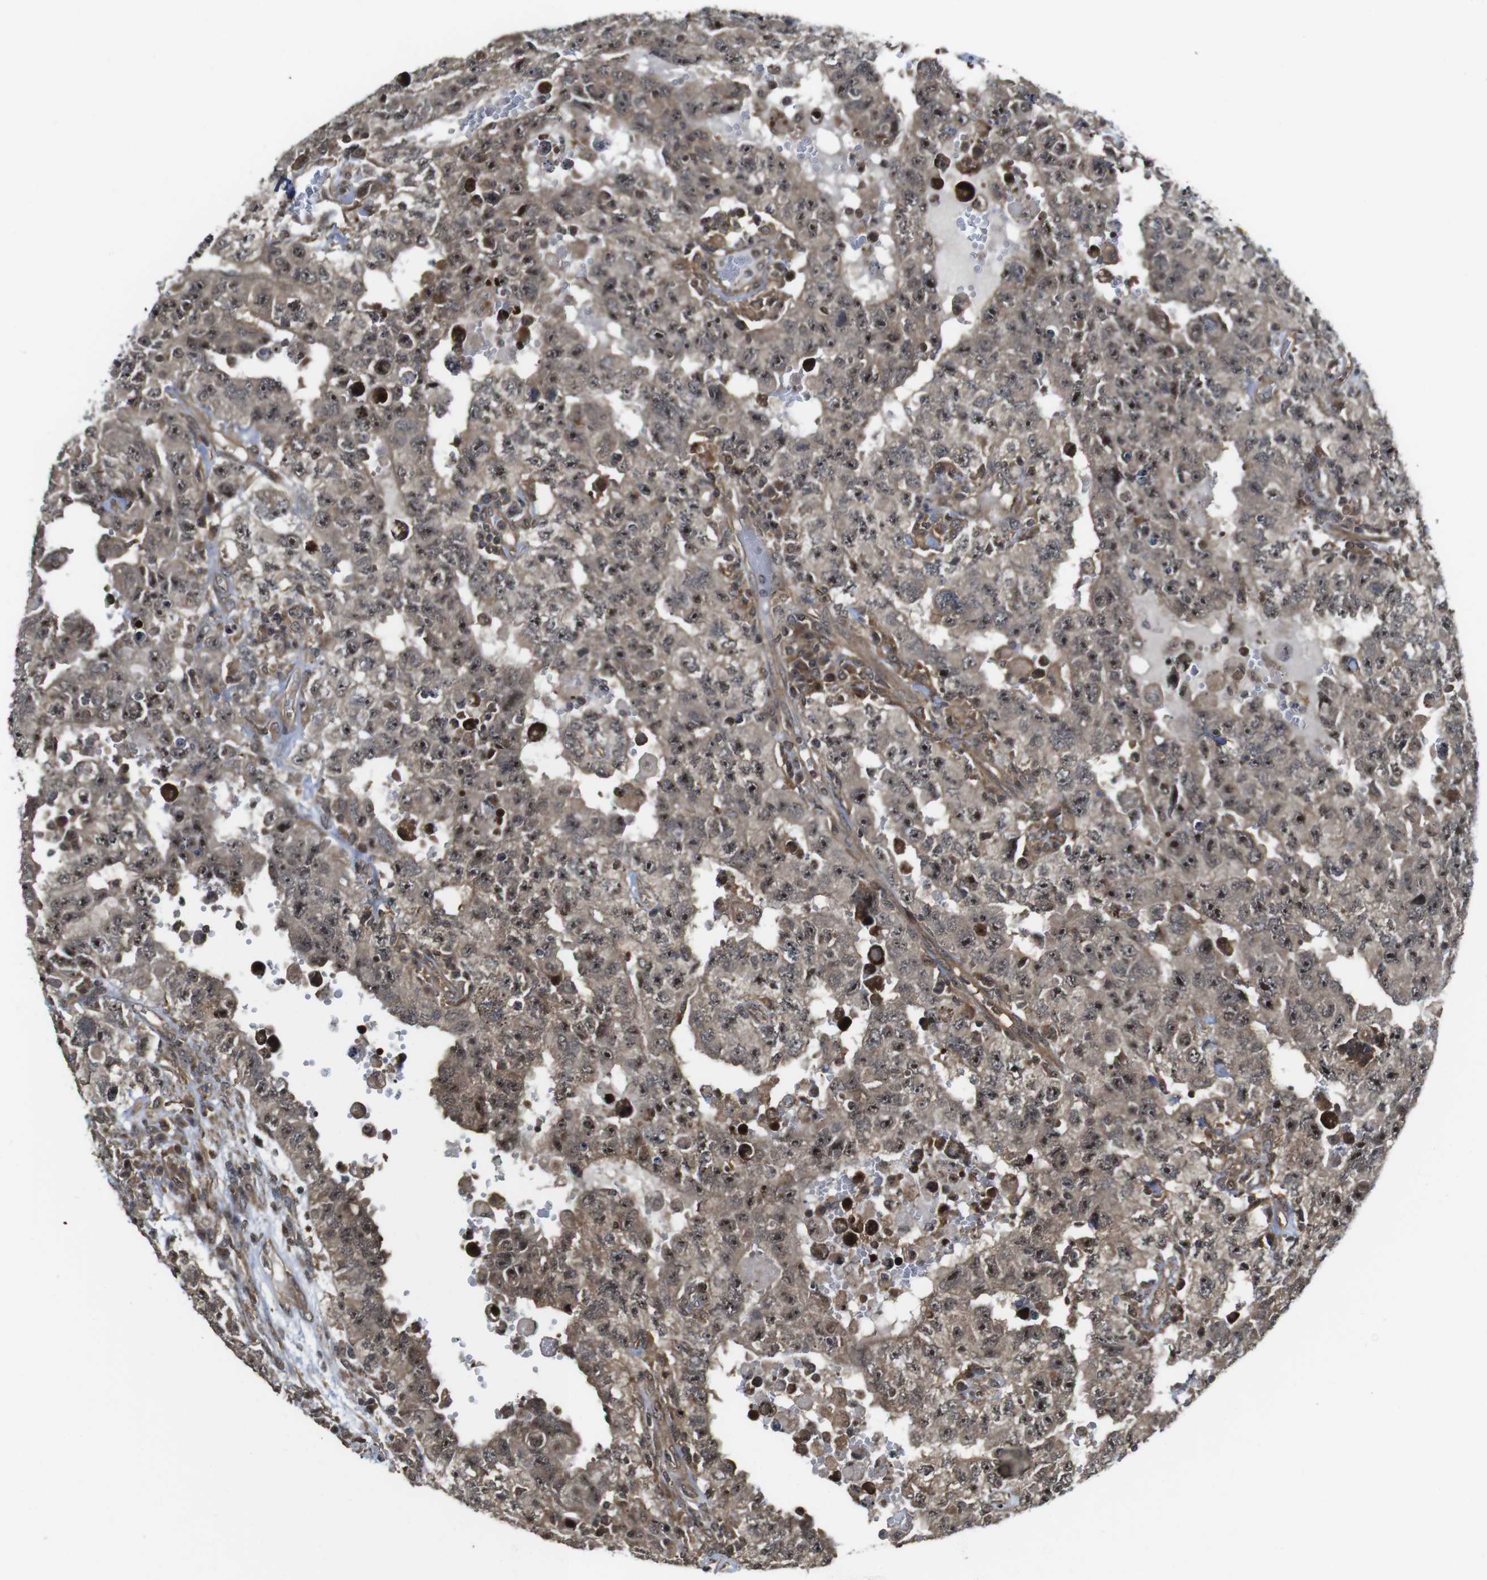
{"staining": {"intensity": "moderate", "quantity": ">75%", "location": "cytoplasmic/membranous,nuclear"}, "tissue": "testis cancer", "cell_type": "Tumor cells", "image_type": "cancer", "snomed": [{"axis": "morphology", "description": "Carcinoma, Embryonal, NOS"}, {"axis": "topography", "description": "Testis"}], "caption": "Embryonal carcinoma (testis) tissue reveals moderate cytoplasmic/membranous and nuclear staining in approximately >75% of tumor cells (DAB = brown stain, brightfield microscopy at high magnification).", "gene": "CC2D1A", "patient": {"sex": "male", "age": 26}}